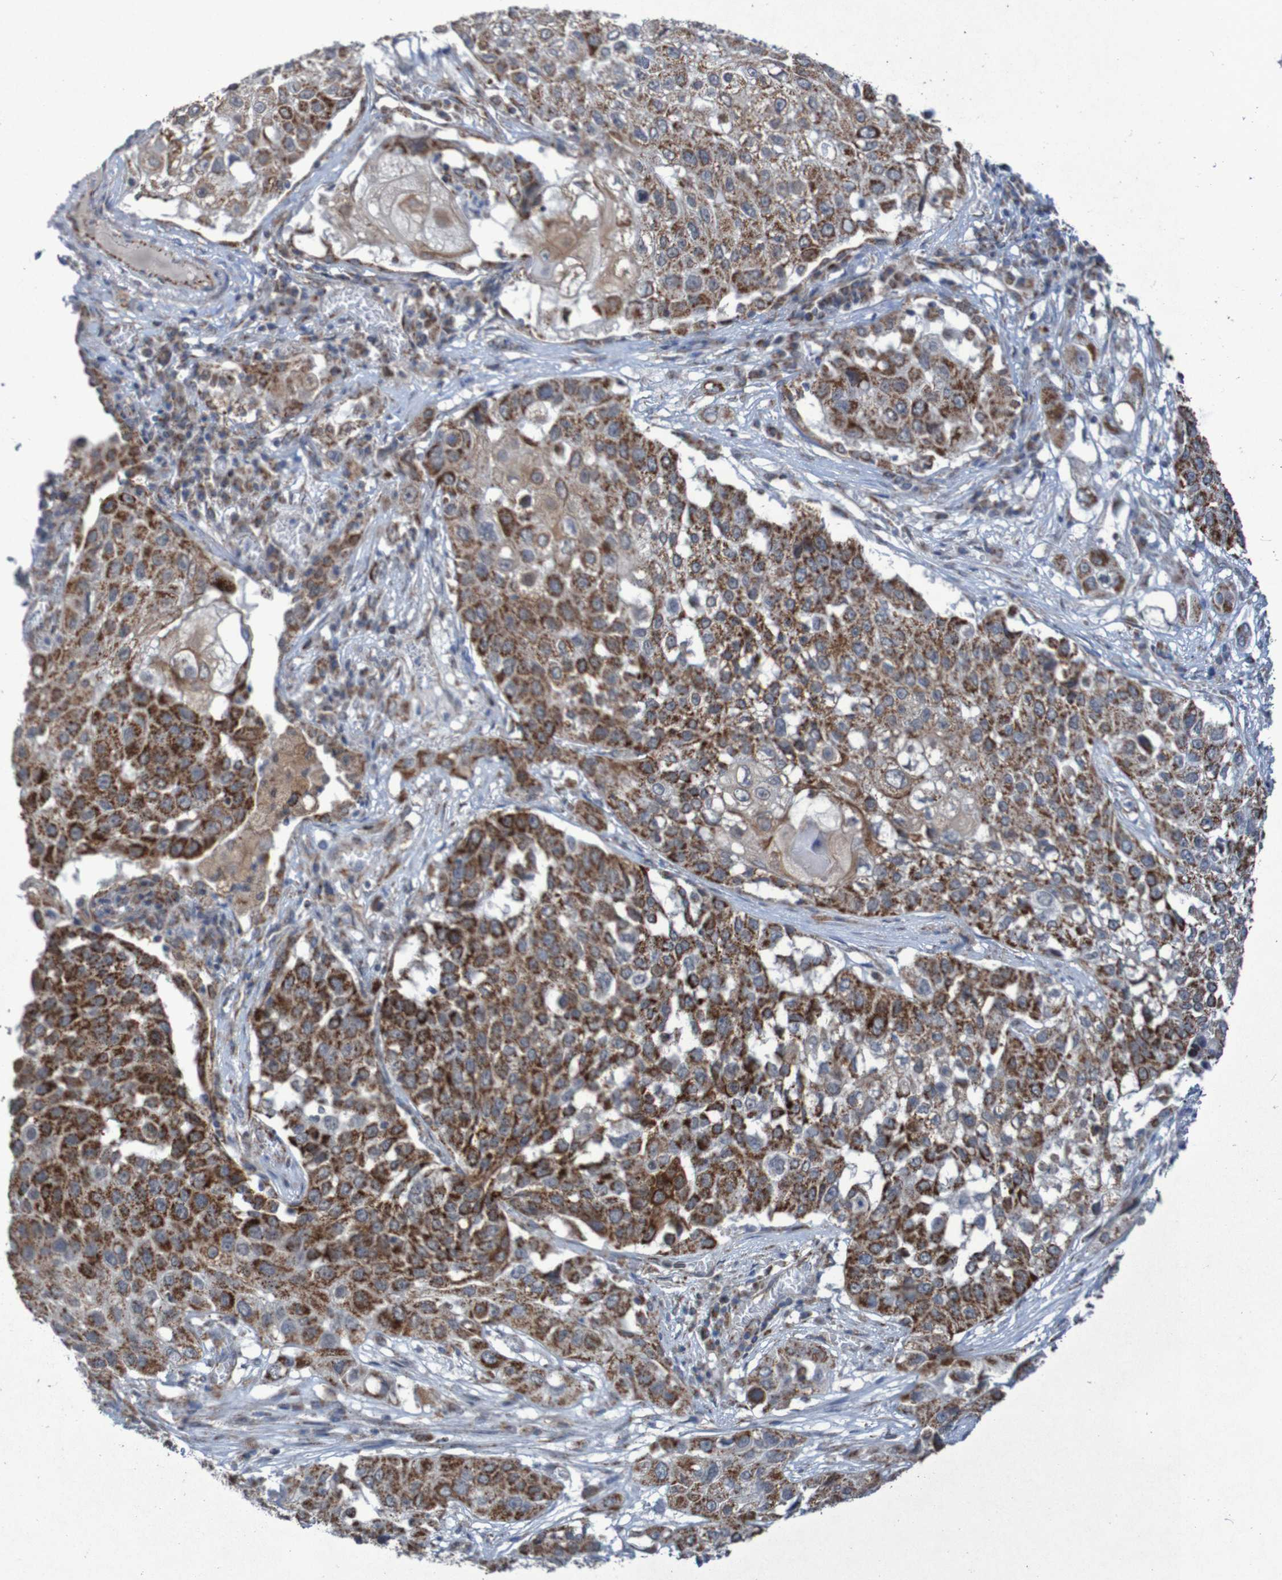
{"staining": {"intensity": "strong", "quantity": ">75%", "location": "cytoplasmic/membranous"}, "tissue": "lung cancer", "cell_type": "Tumor cells", "image_type": "cancer", "snomed": [{"axis": "morphology", "description": "Squamous cell carcinoma, NOS"}, {"axis": "topography", "description": "Lung"}], "caption": "A high-resolution photomicrograph shows immunohistochemistry staining of lung cancer (squamous cell carcinoma), which shows strong cytoplasmic/membranous staining in about >75% of tumor cells.", "gene": "CCDC51", "patient": {"sex": "male", "age": 71}}